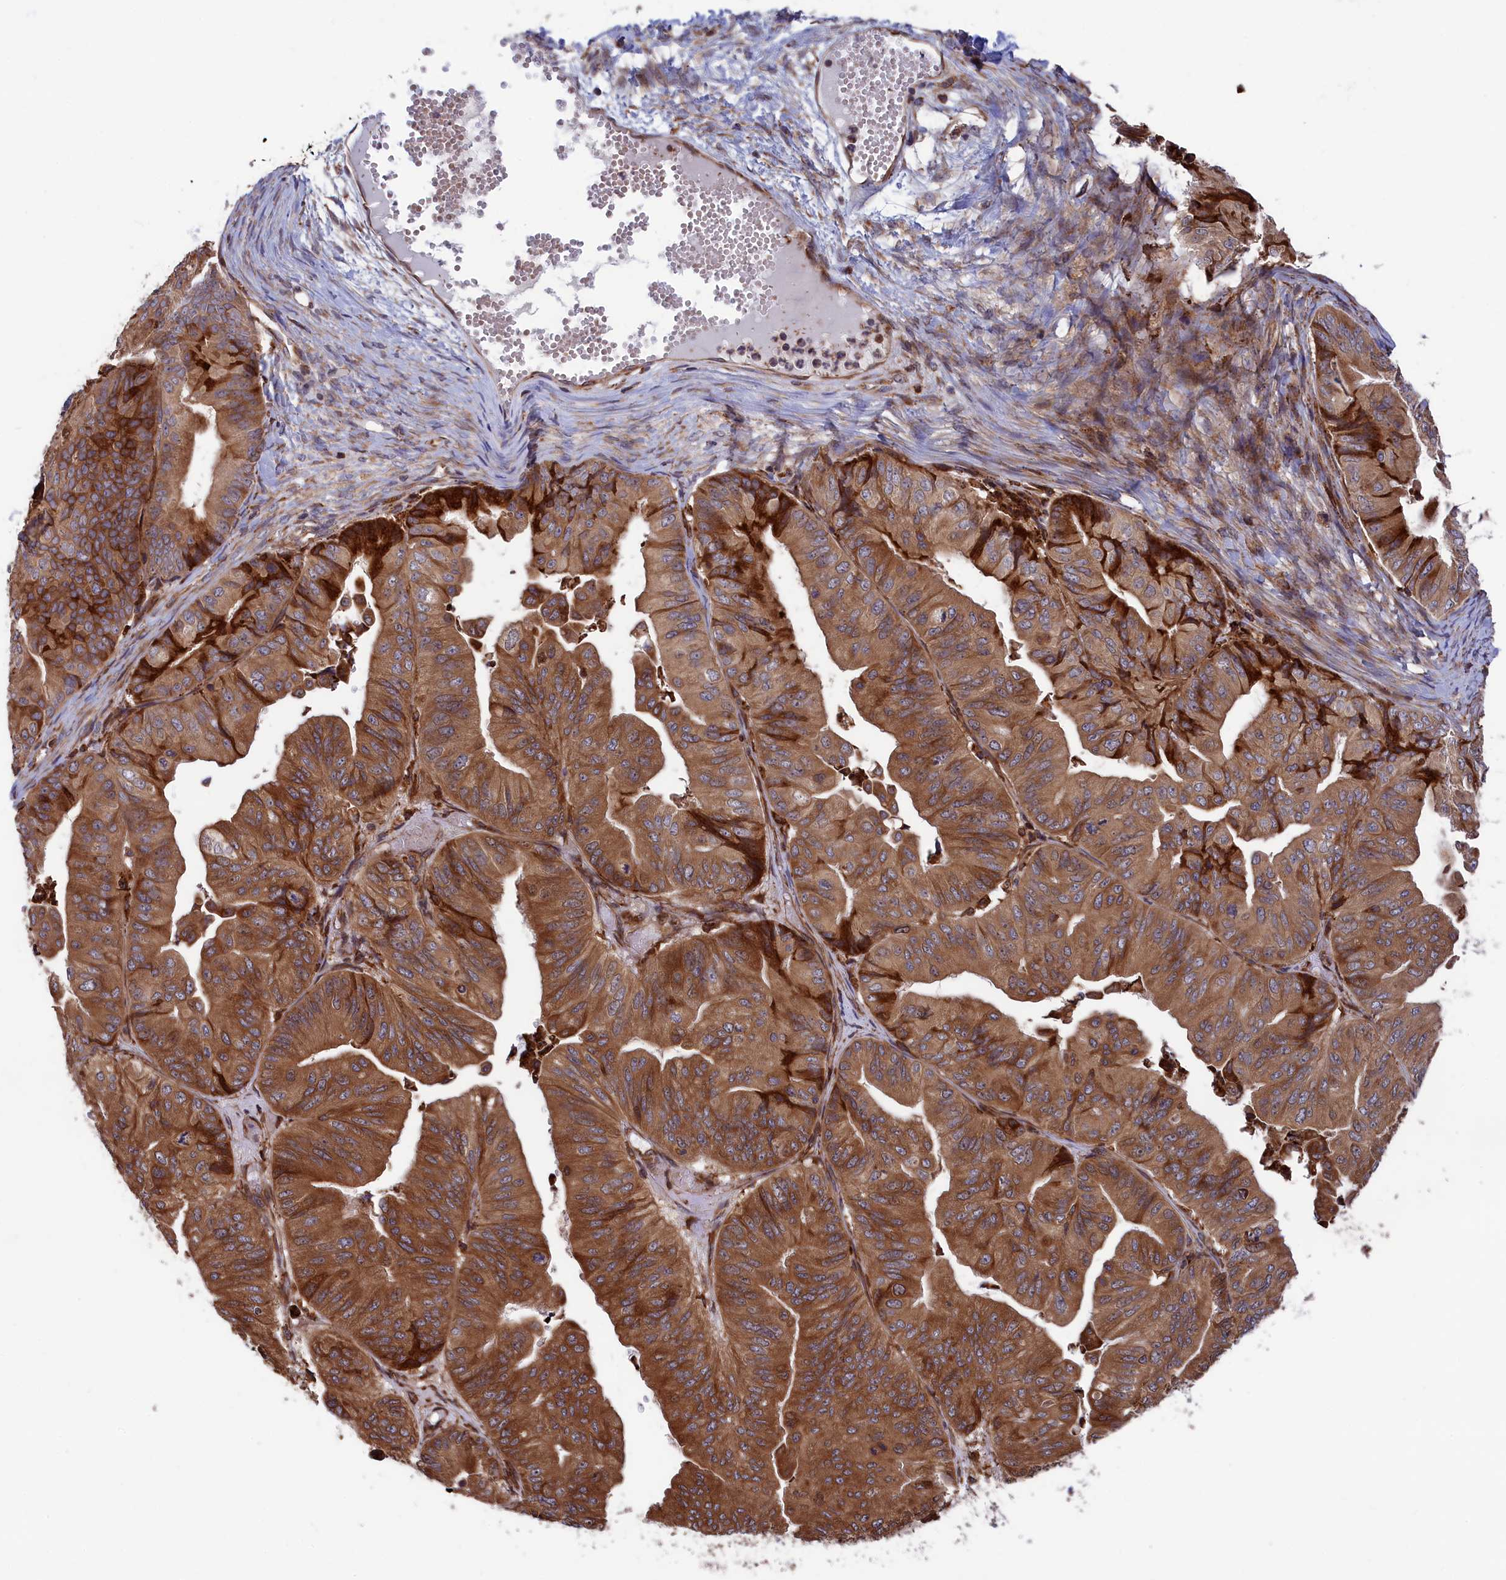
{"staining": {"intensity": "moderate", "quantity": ">75%", "location": "cytoplasmic/membranous"}, "tissue": "ovarian cancer", "cell_type": "Tumor cells", "image_type": "cancer", "snomed": [{"axis": "morphology", "description": "Cystadenocarcinoma, mucinous, NOS"}, {"axis": "topography", "description": "Ovary"}], "caption": "Immunohistochemical staining of ovarian mucinous cystadenocarcinoma exhibits moderate cytoplasmic/membranous protein positivity in approximately >75% of tumor cells.", "gene": "PLA2G4C", "patient": {"sex": "female", "age": 61}}